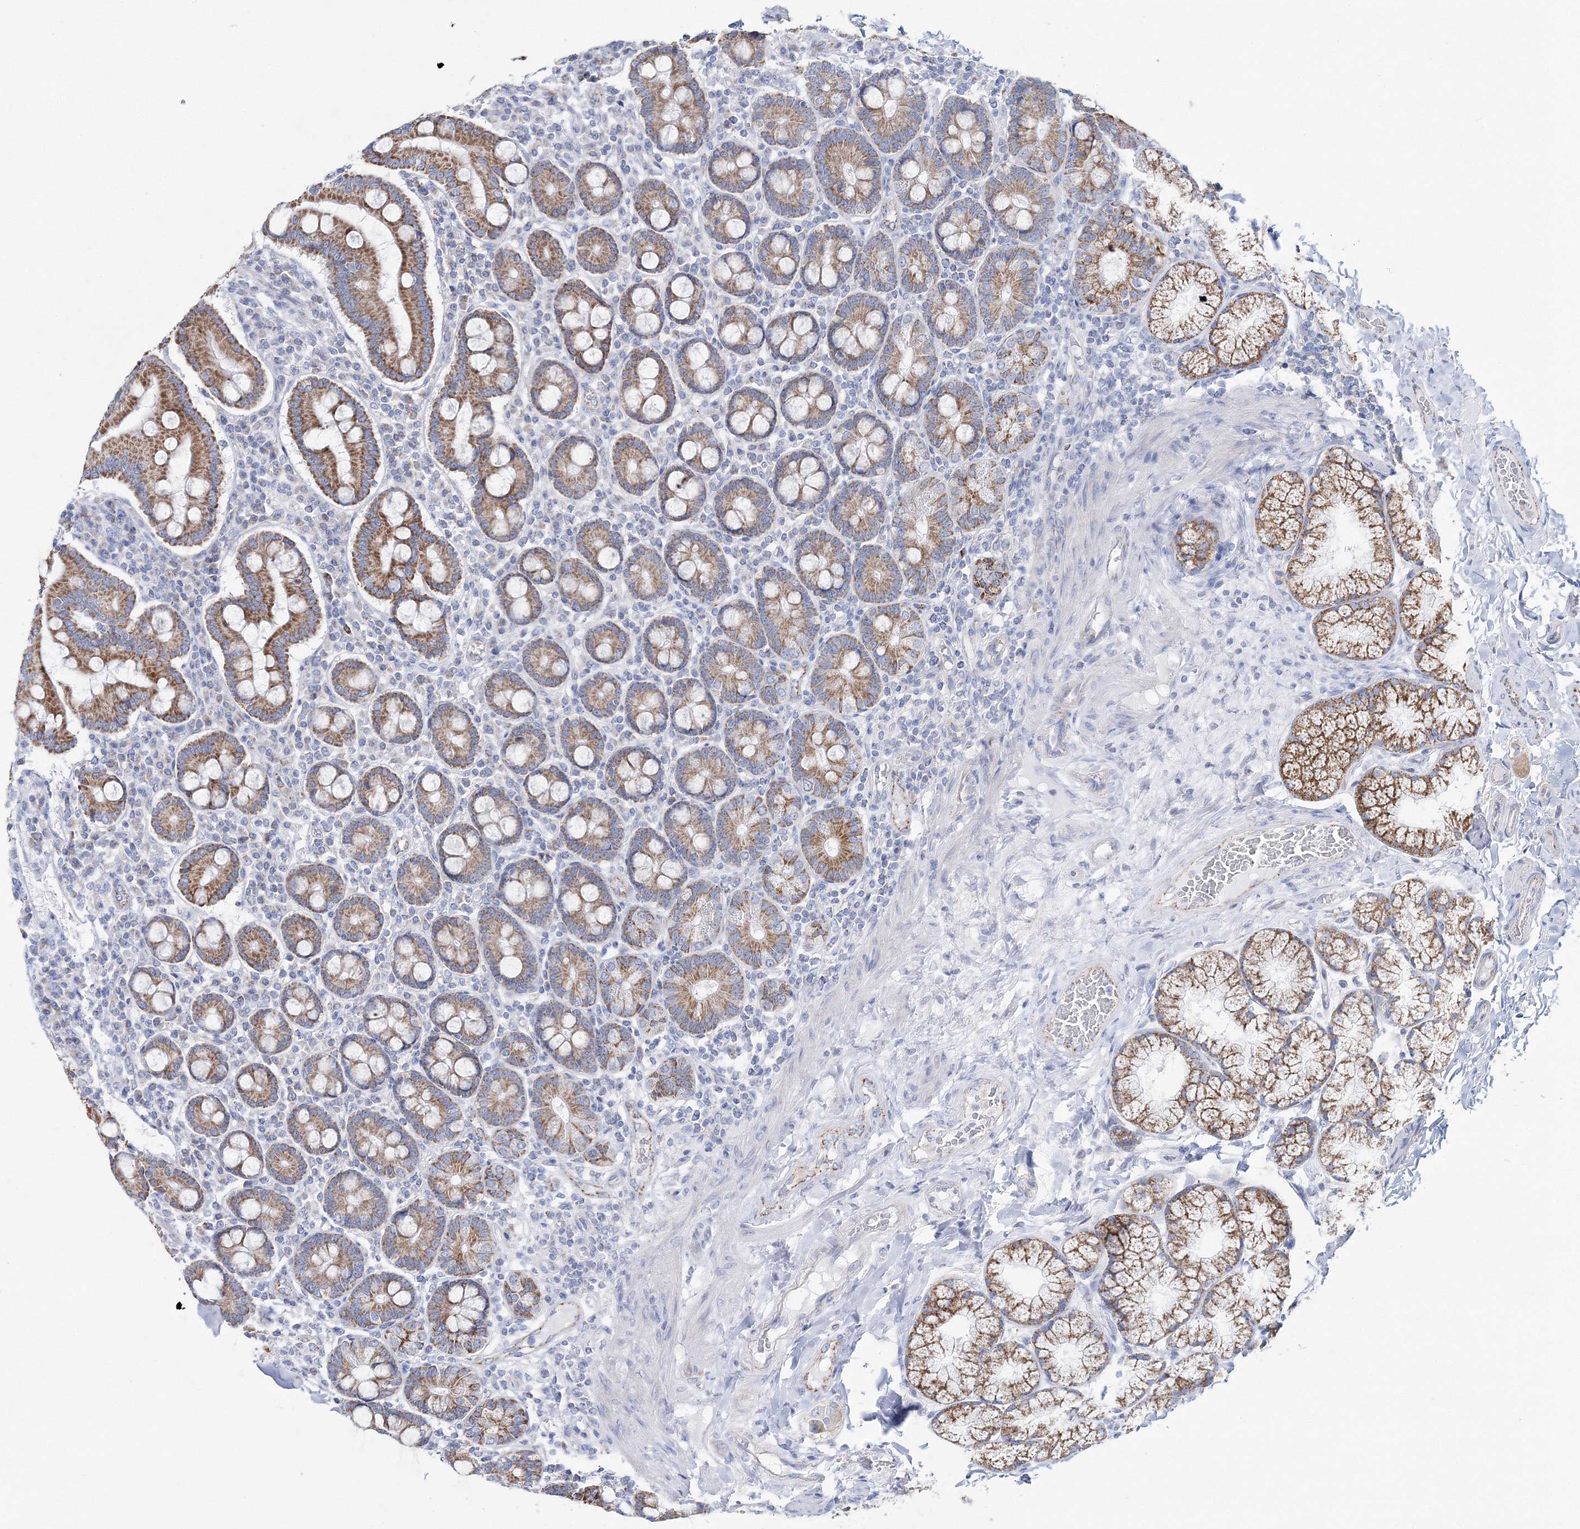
{"staining": {"intensity": "moderate", "quantity": ">75%", "location": "cytoplasmic/membranous"}, "tissue": "duodenum", "cell_type": "Glandular cells", "image_type": "normal", "snomed": [{"axis": "morphology", "description": "Normal tissue, NOS"}, {"axis": "topography", "description": "Duodenum"}], "caption": "High-magnification brightfield microscopy of normal duodenum stained with DAB (brown) and counterstained with hematoxylin (blue). glandular cells exhibit moderate cytoplasmic/membranous staining is present in approximately>75% of cells. Using DAB (3,3'-diaminobenzidine) (brown) and hematoxylin (blue) stains, captured at high magnification using brightfield microscopy.", "gene": "HIBCH", "patient": {"sex": "male", "age": 50}}